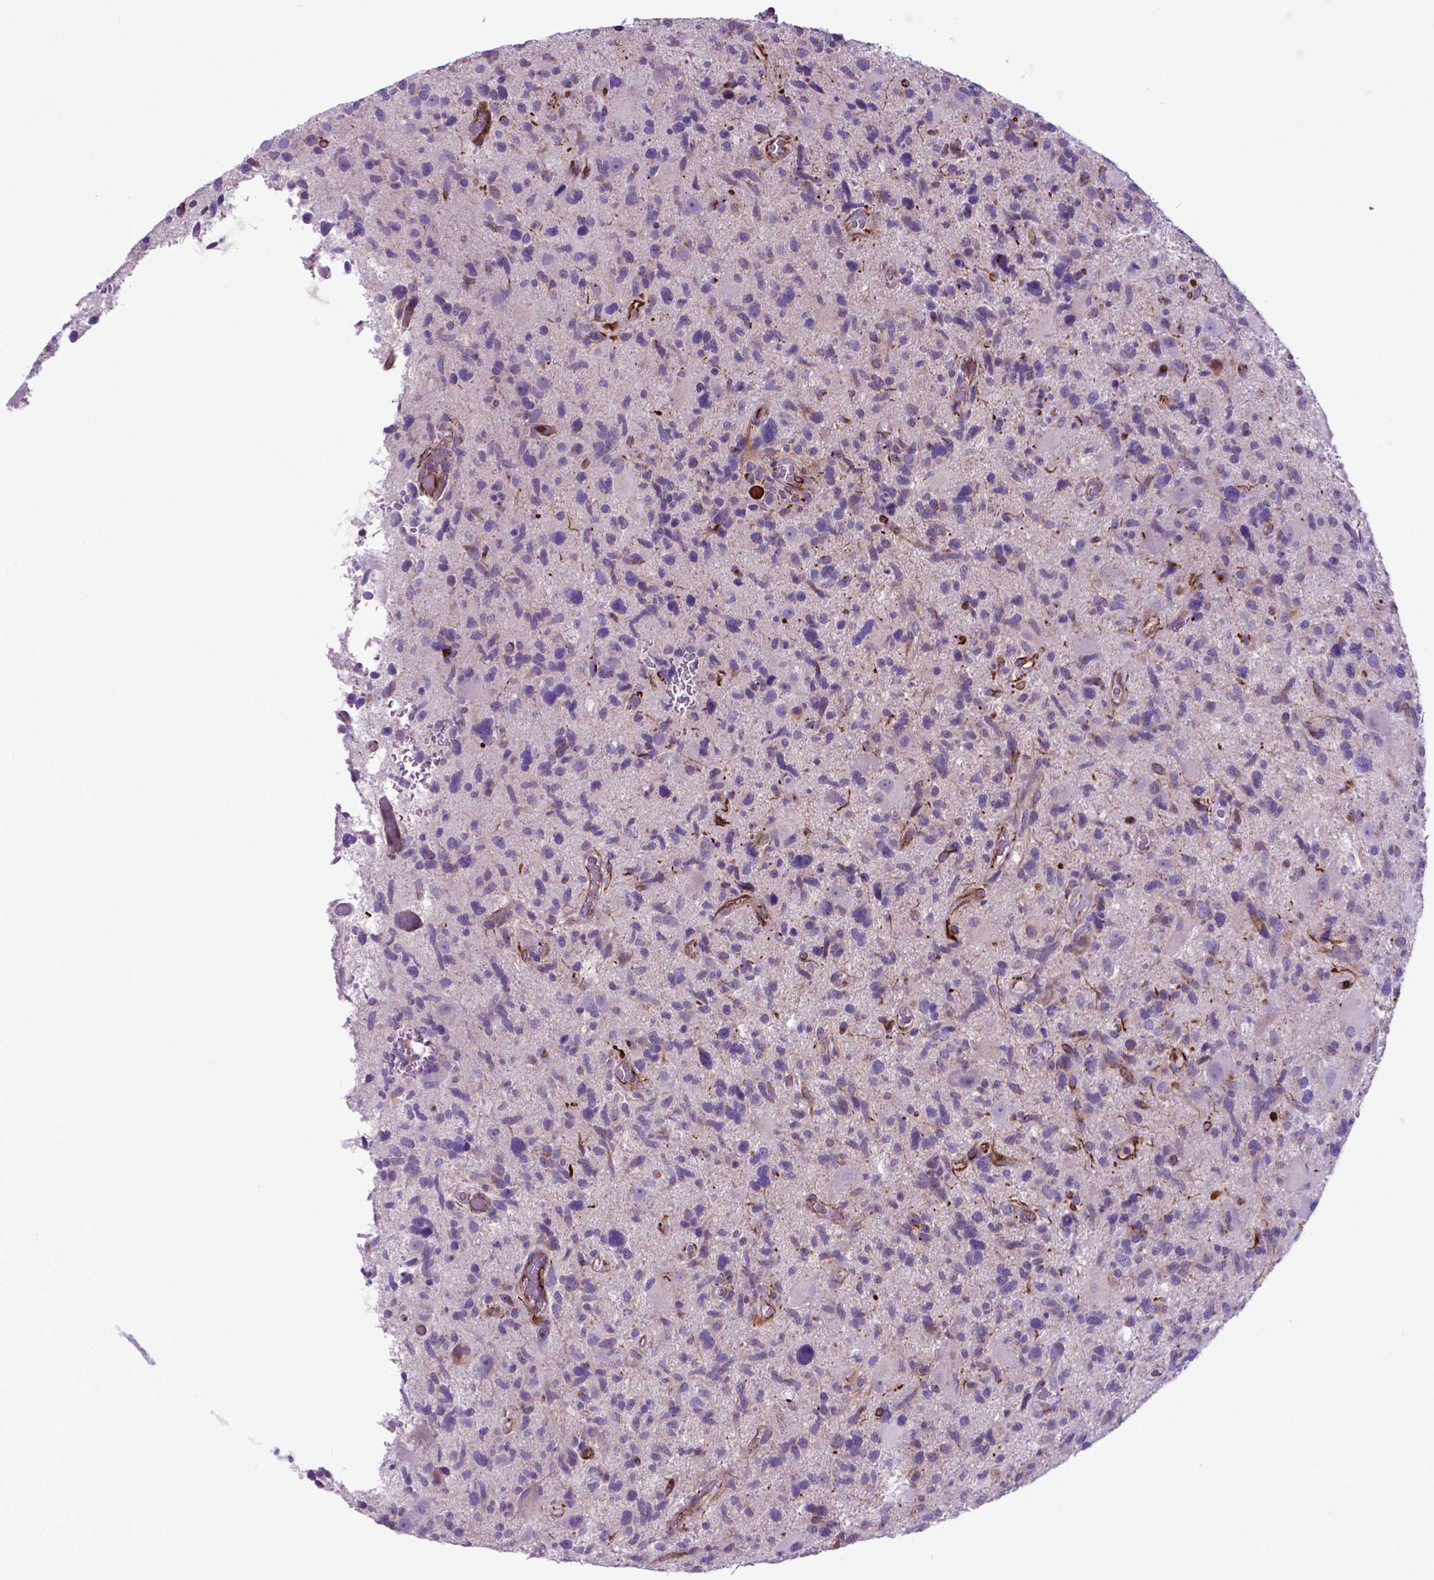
{"staining": {"intensity": "negative", "quantity": "none", "location": "none"}, "tissue": "glioma", "cell_type": "Tumor cells", "image_type": "cancer", "snomed": [{"axis": "morphology", "description": "Glioma, malignant, High grade"}, {"axis": "topography", "description": "Brain"}], "caption": "Tumor cells show no significant expression in malignant glioma (high-grade).", "gene": "LZTR1", "patient": {"sex": "male", "age": 49}}